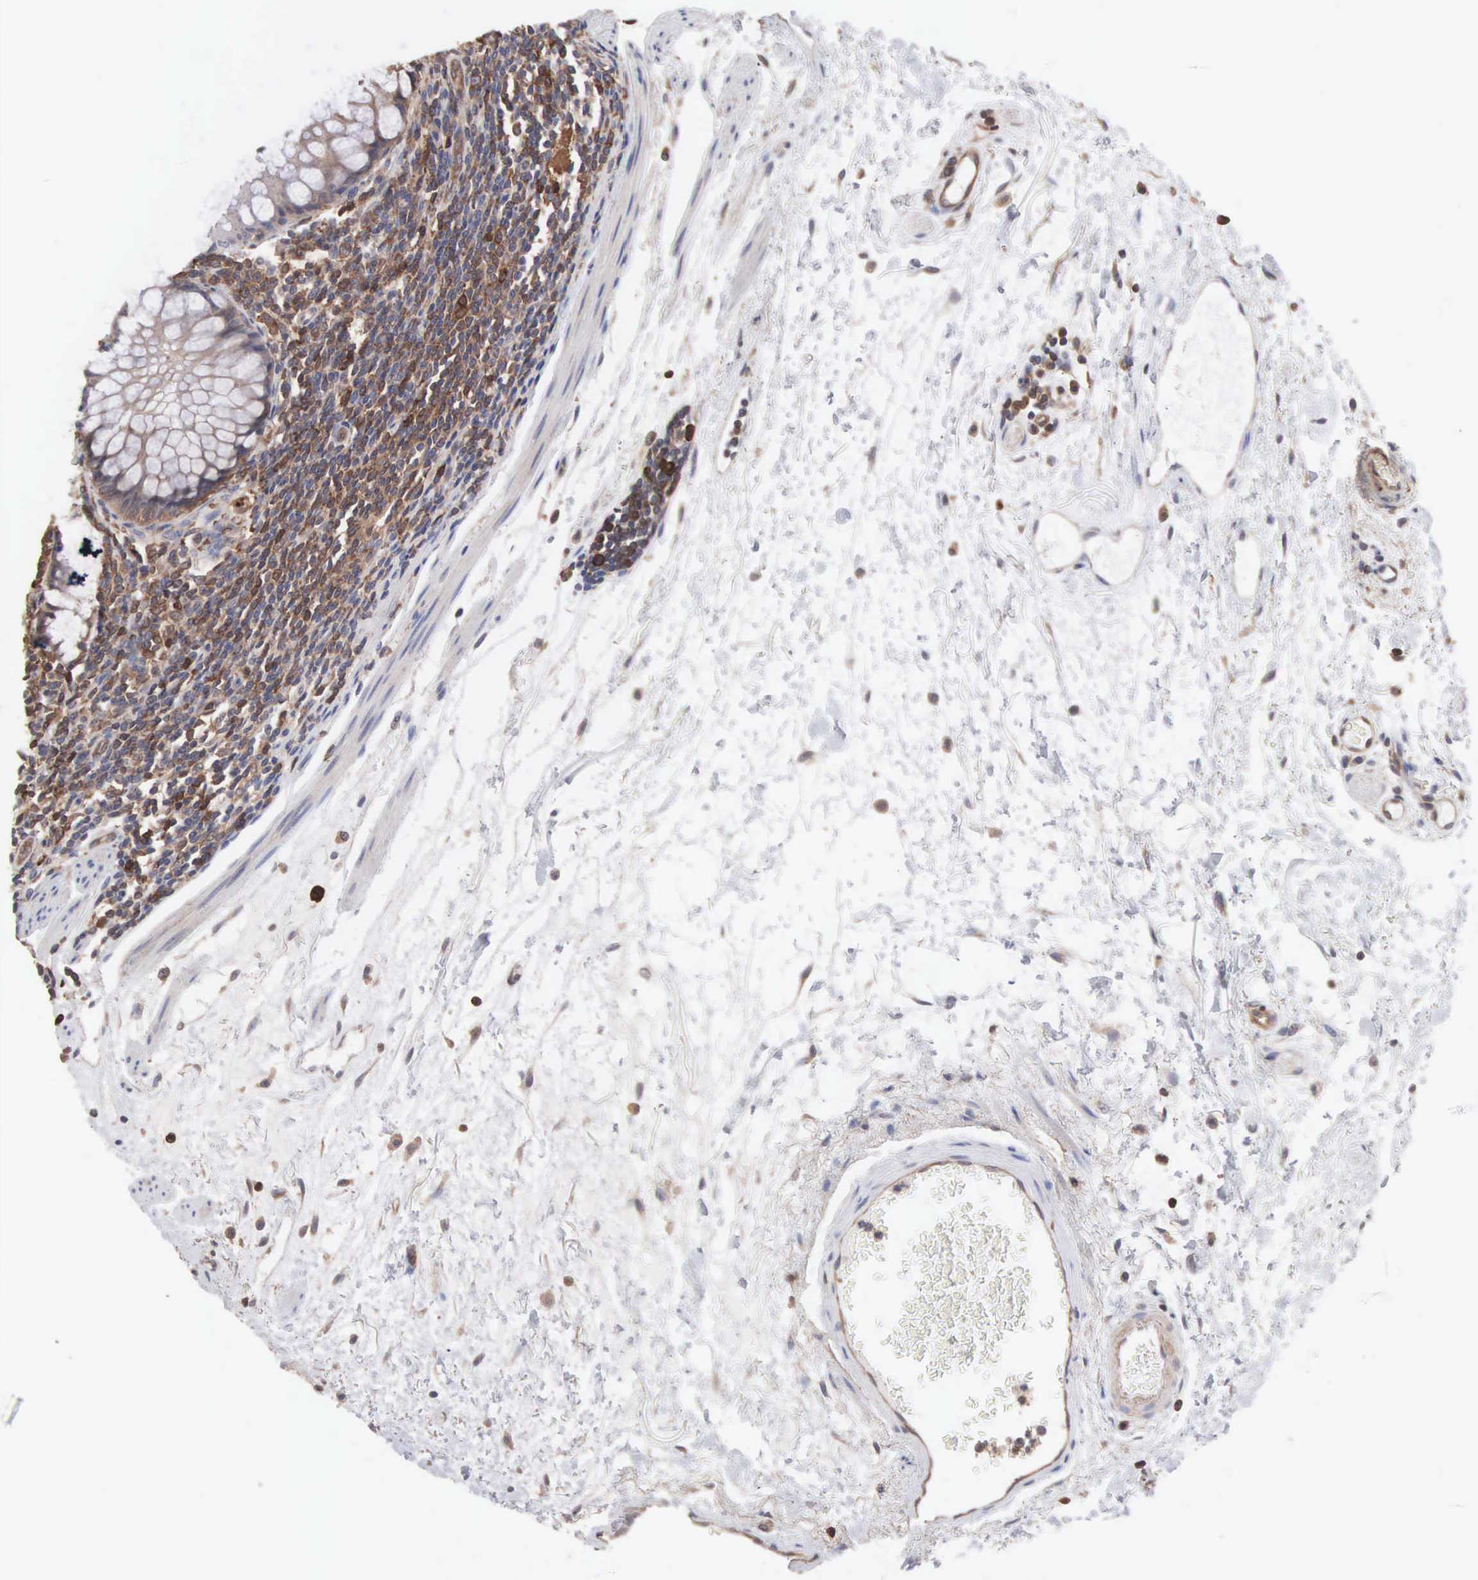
{"staining": {"intensity": "moderate", "quantity": ">75%", "location": "cytoplasmic/membranous"}, "tissue": "colon", "cell_type": "Endothelial cells", "image_type": "normal", "snomed": [{"axis": "morphology", "description": "Normal tissue, NOS"}, {"axis": "topography", "description": "Colon"}], "caption": "A high-resolution photomicrograph shows IHC staining of unremarkable colon, which shows moderate cytoplasmic/membranous positivity in approximately >75% of endothelial cells.", "gene": "MTHFD1", "patient": {"sex": "male", "age": 1}}